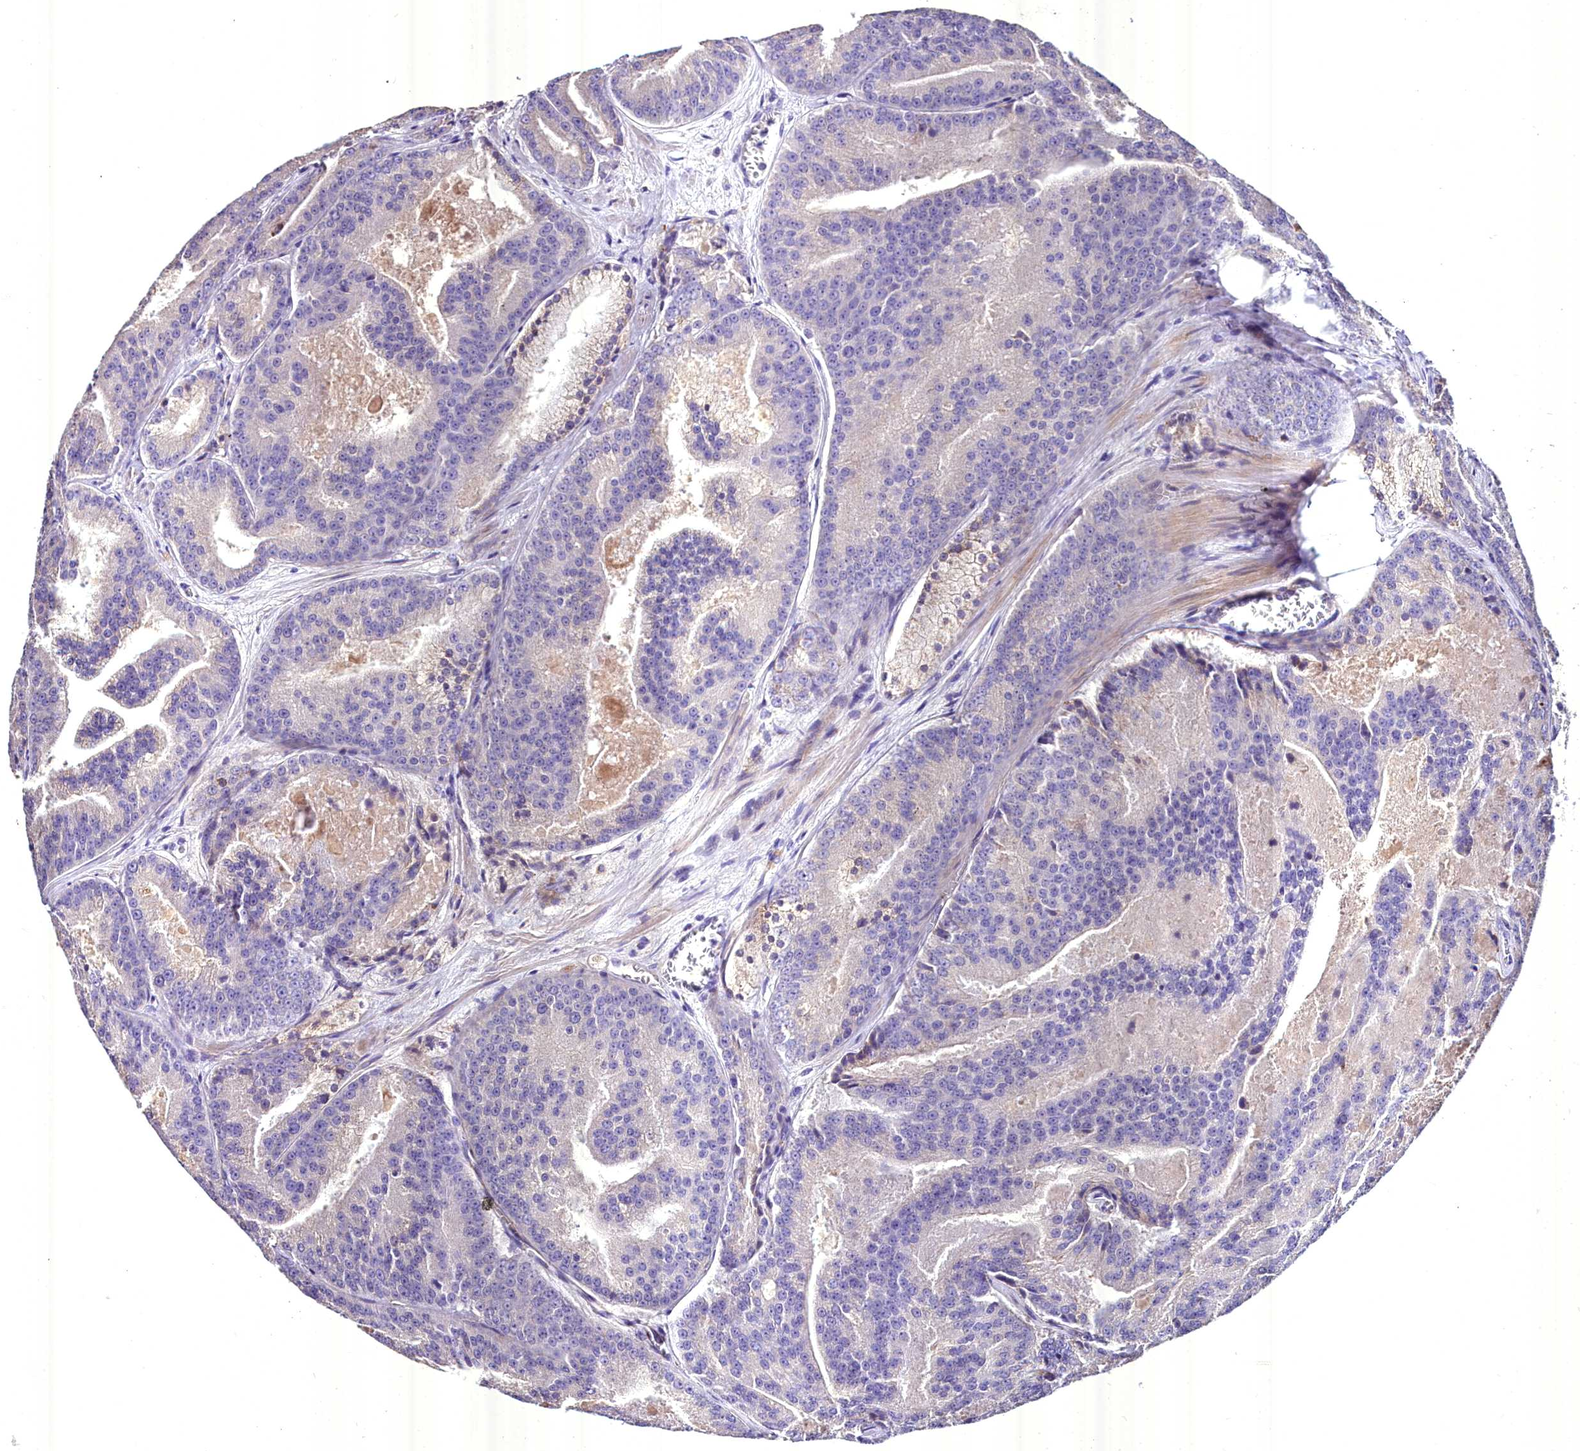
{"staining": {"intensity": "weak", "quantity": "<25%", "location": "cytoplasmic/membranous"}, "tissue": "prostate cancer", "cell_type": "Tumor cells", "image_type": "cancer", "snomed": [{"axis": "morphology", "description": "Adenocarcinoma, High grade"}, {"axis": "topography", "description": "Prostate"}], "caption": "The micrograph shows no staining of tumor cells in prostate cancer (adenocarcinoma (high-grade)).", "gene": "MS4A18", "patient": {"sex": "male", "age": 61}}